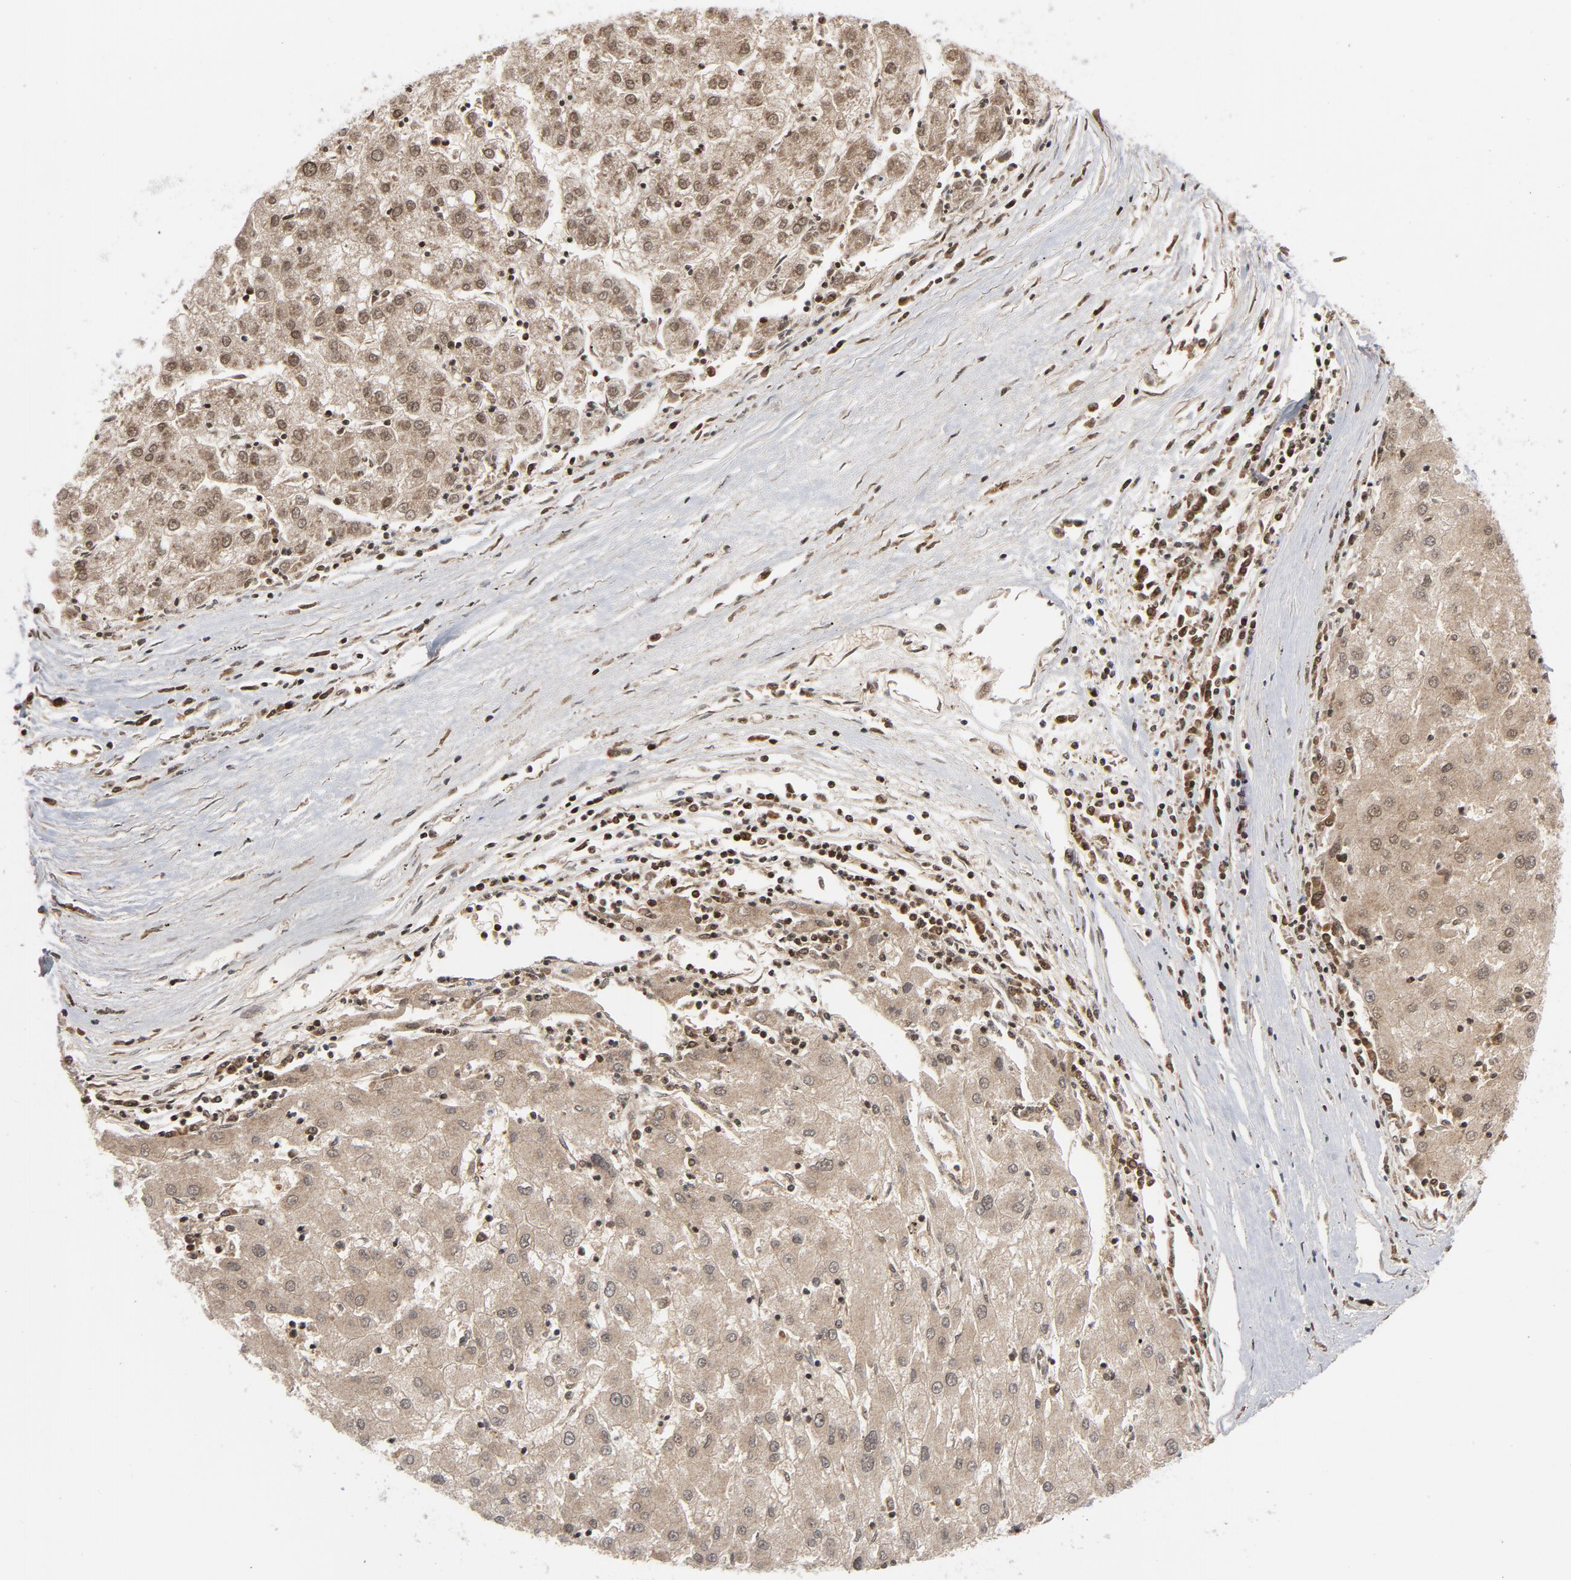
{"staining": {"intensity": "moderate", "quantity": ">75%", "location": "cytoplasmic/membranous,nuclear"}, "tissue": "liver cancer", "cell_type": "Tumor cells", "image_type": "cancer", "snomed": [{"axis": "morphology", "description": "Carcinoma, Hepatocellular, NOS"}, {"axis": "topography", "description": "Liver"}], "caption": "The immunohistochemical stain labels moderate cytoplasmic/membranous and nuclear positivity in tumor cells of liver cancer (hepatocellular carcinoma) tissue.", "gene": "PRDX1", "patient": {"sex": "male", "age": 72}}